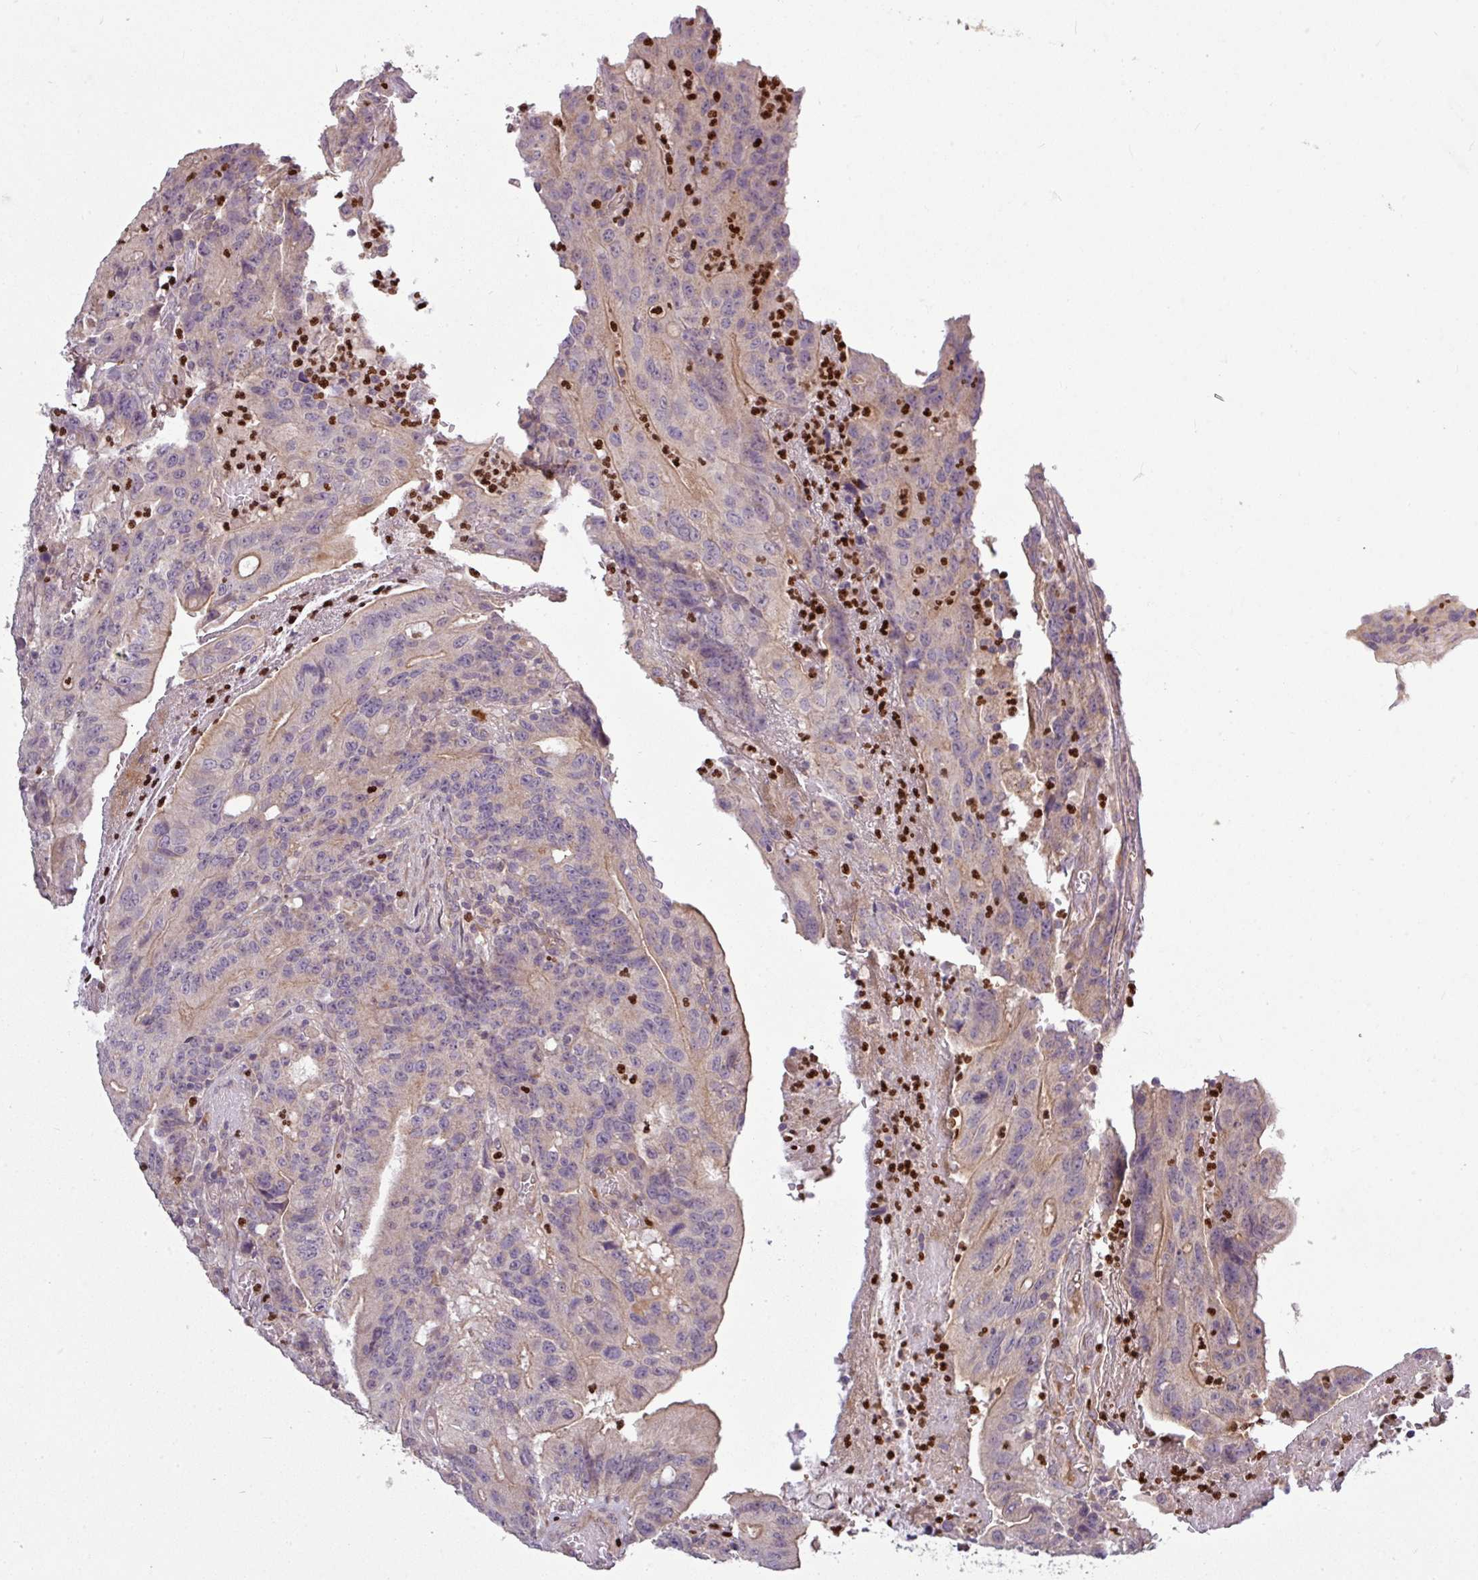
{"staining": {"intensity": "moderate", "quantity": "<25%", "location": "cytoplasmic/membranous"}, "tissue": "colorectal cancer", "cell_type": "Tumor cells", "image_type": "cancer", "snomed": [{"axis": "morphology", "description": "Adenocarcinoma, NOS"}, {"axis": "topography", "description": "Colon"}], "caption": "Immunohistochemical staining of human adenocarcinoma (colorectal) displays moderate cytoplasmic/membranous protein staining in about <25% of tumor cells.", "gene": "PAPLN", "patient": {"sex": "male", "age": 83}}